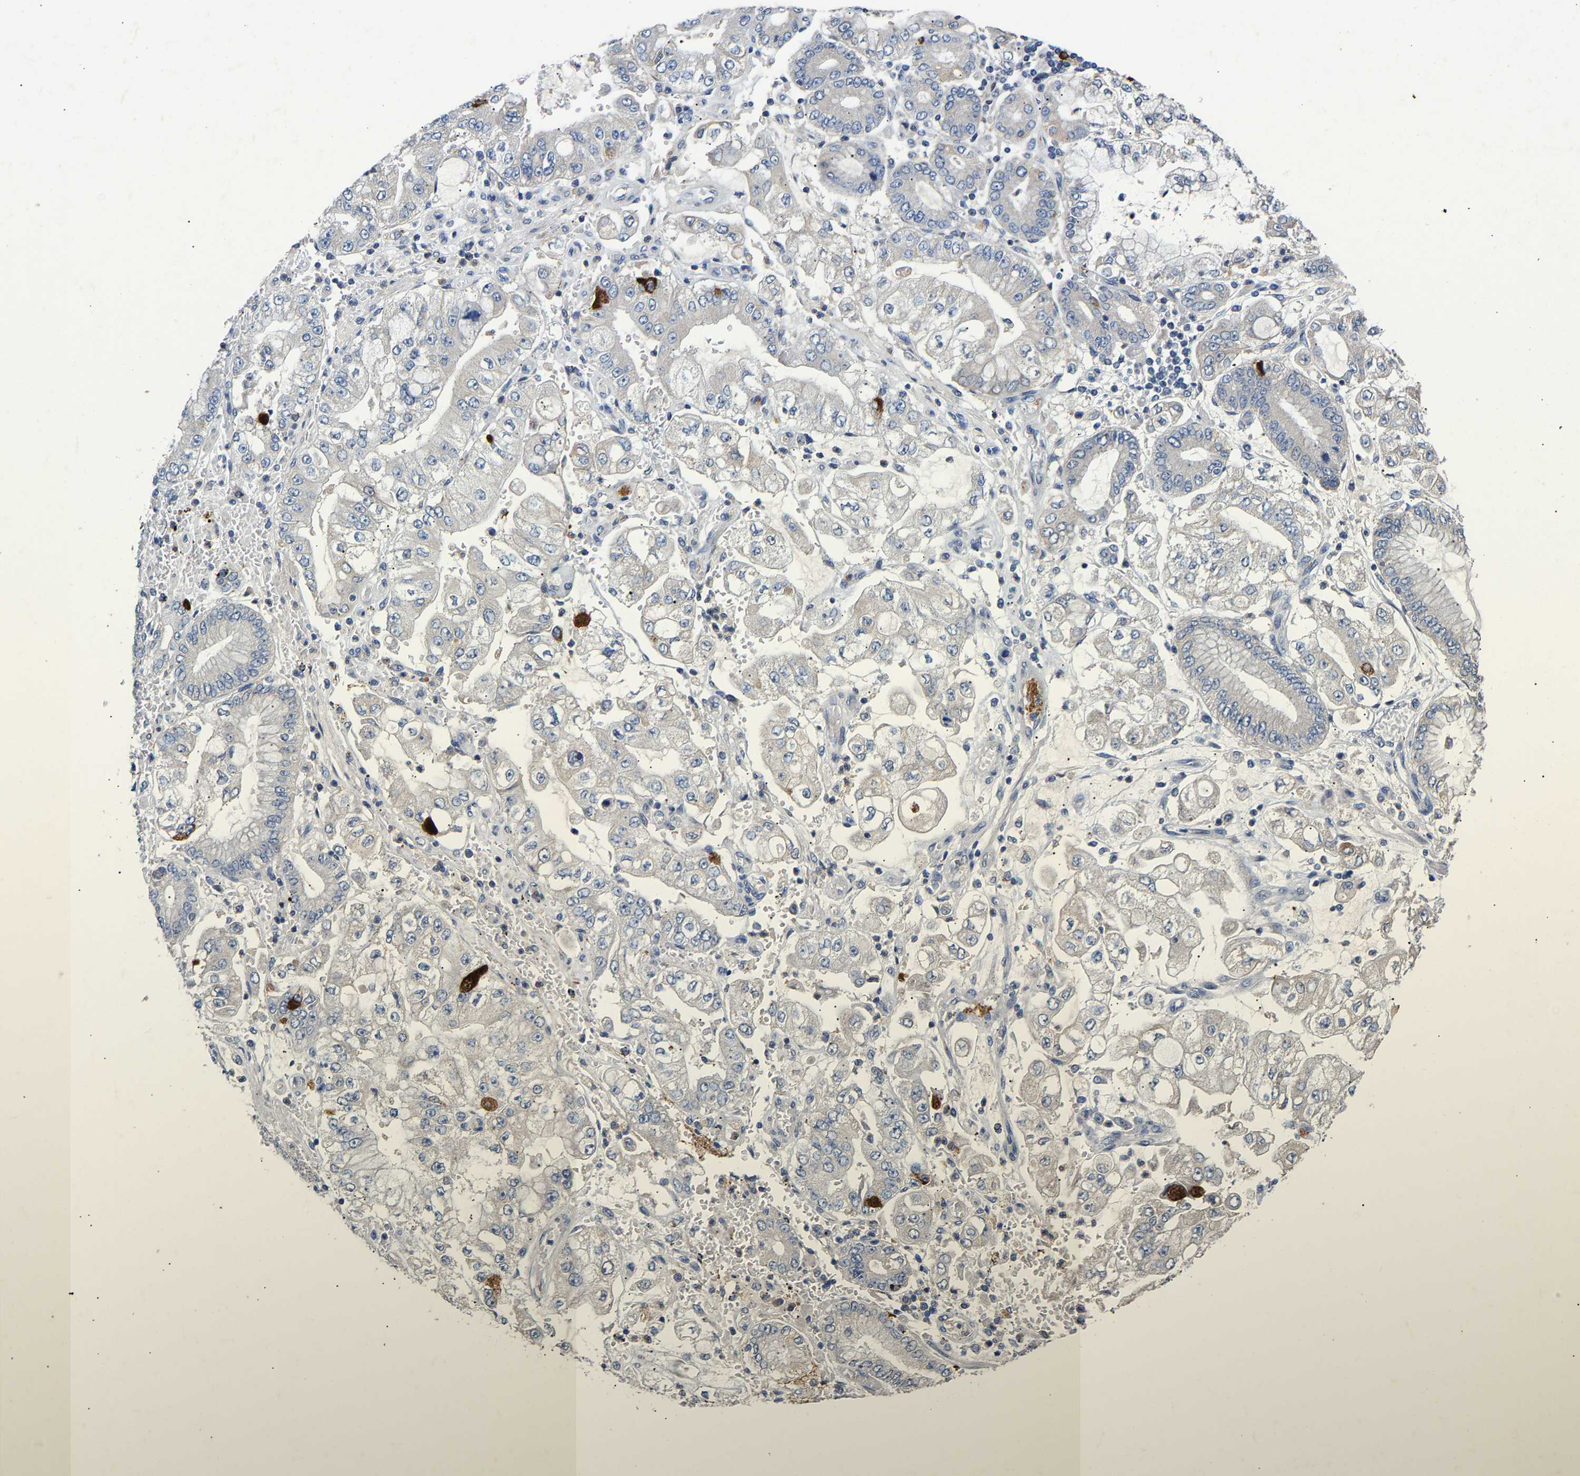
{"staining": {"intensity": "negative", "quantity": "none", "location": "none"}, "tissue": "stomach cancer", "cell_type": "Tumor cells", "image_type": "cancer", "snomed": [{"axis": "morphology", "description": "Adenocarcinoma, NOS"}, {"axis": "topography", "description": "Stomach"}], "caption": "IHC image of neoplastic tissue: human stomach cancer stained with DAB reveals no significant protein expression in tumor cells.", "gene": "CCDC171", "patient": {"sex": "male", "age": 76}}